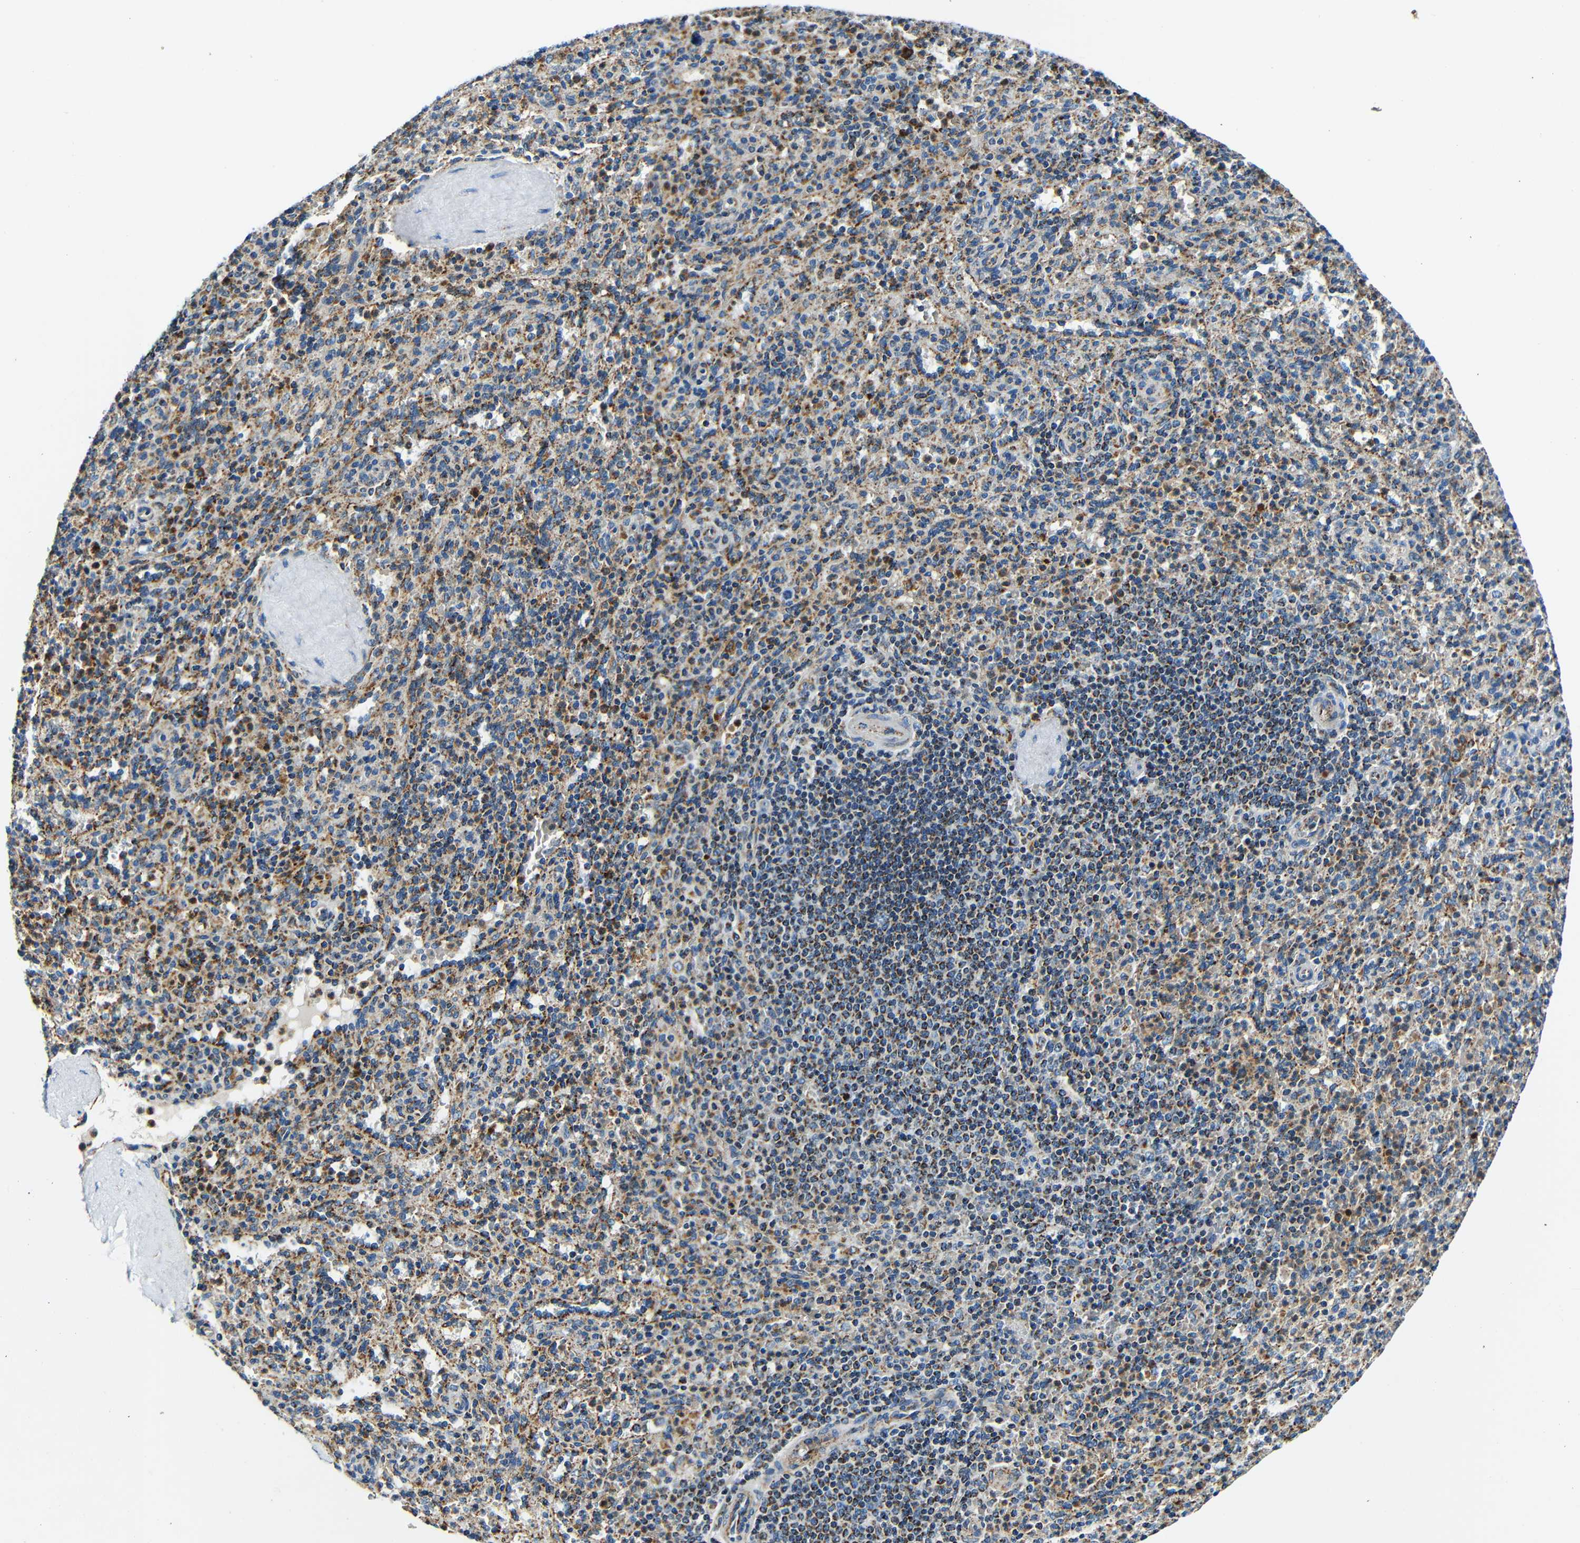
{"staining": {"intensity": "strong", "quantity": ">75%", "location": "cytoplasmic/membranous"}, "tissue": "spleen", "cell_type": "Cells in red pulp", "image_type": "normal", "snomed": [{"axis": "morphology", "description": "Normal tissue, NOS"}, {"axis": "topography", "description": "Spleen"}], "caption": "Protein analysis of benign spleen demonstrates strong cytoplasmic/membranous staining in approximately >75% of cells in red pulp.", "gene": "GALNT18", "patient": {"sex": "male", "age": 36}}